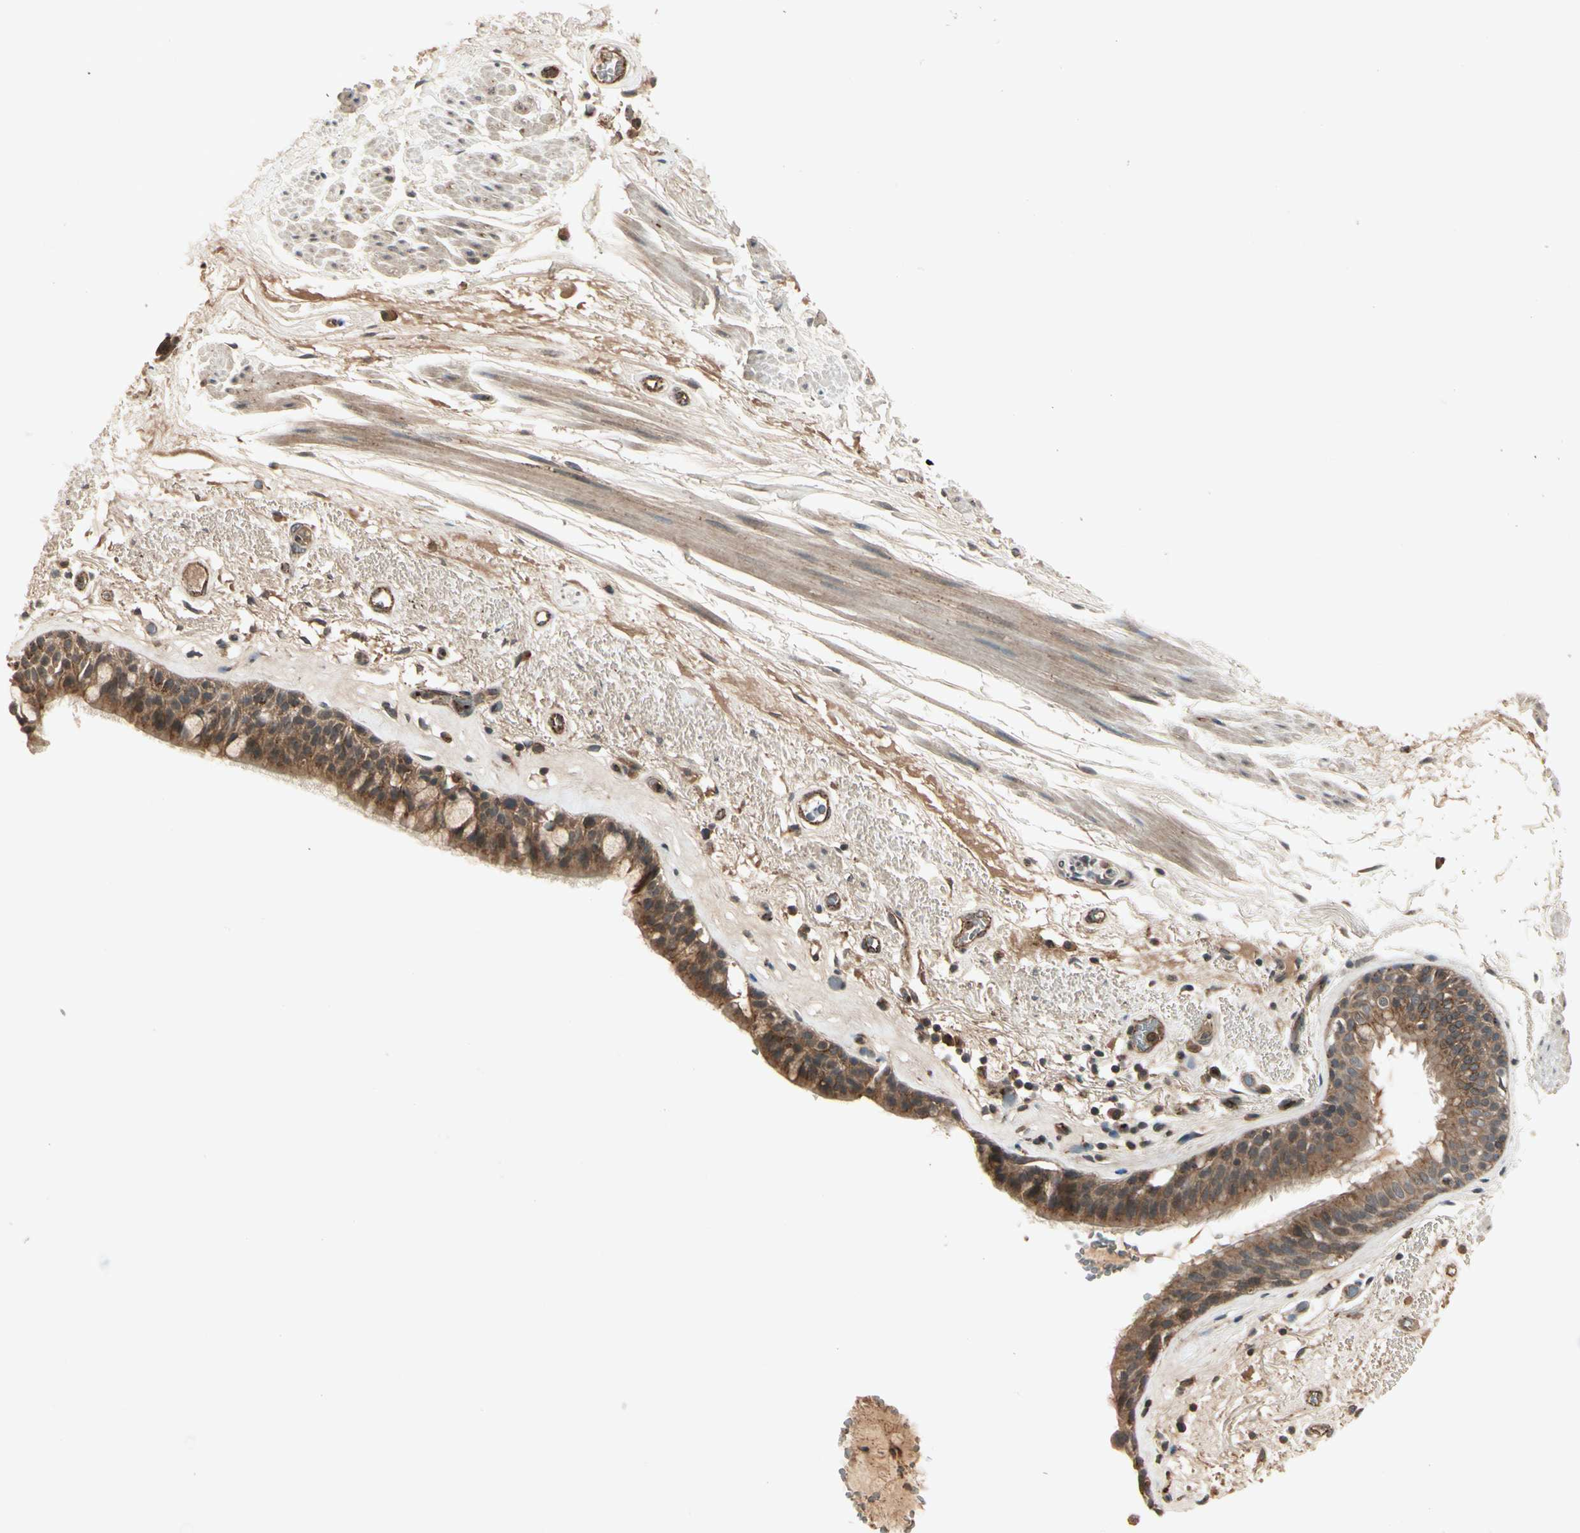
{"staining": {"intensity": "strong", "quantity": ">75%", "location": "cytoplasmic/membranous"}, "tissue": "bronchus", "cell_type": "Respiratory epithelial cells", "image_type": "normal", "snomed": [{"axis": "morphology", "description": "Normal tissue, NOS"}, {"axis": "topography", "description": "Bronchus"}], "caption": "High-power microscopy captured an IHC photomicrograph of normal bronchus, revealing strong cytoplasmic/membranous expression in approximately >75% of respiratory epithelial cells.", "gene": "FLOT1", "patient": {"sex": "male", "age": 66}}